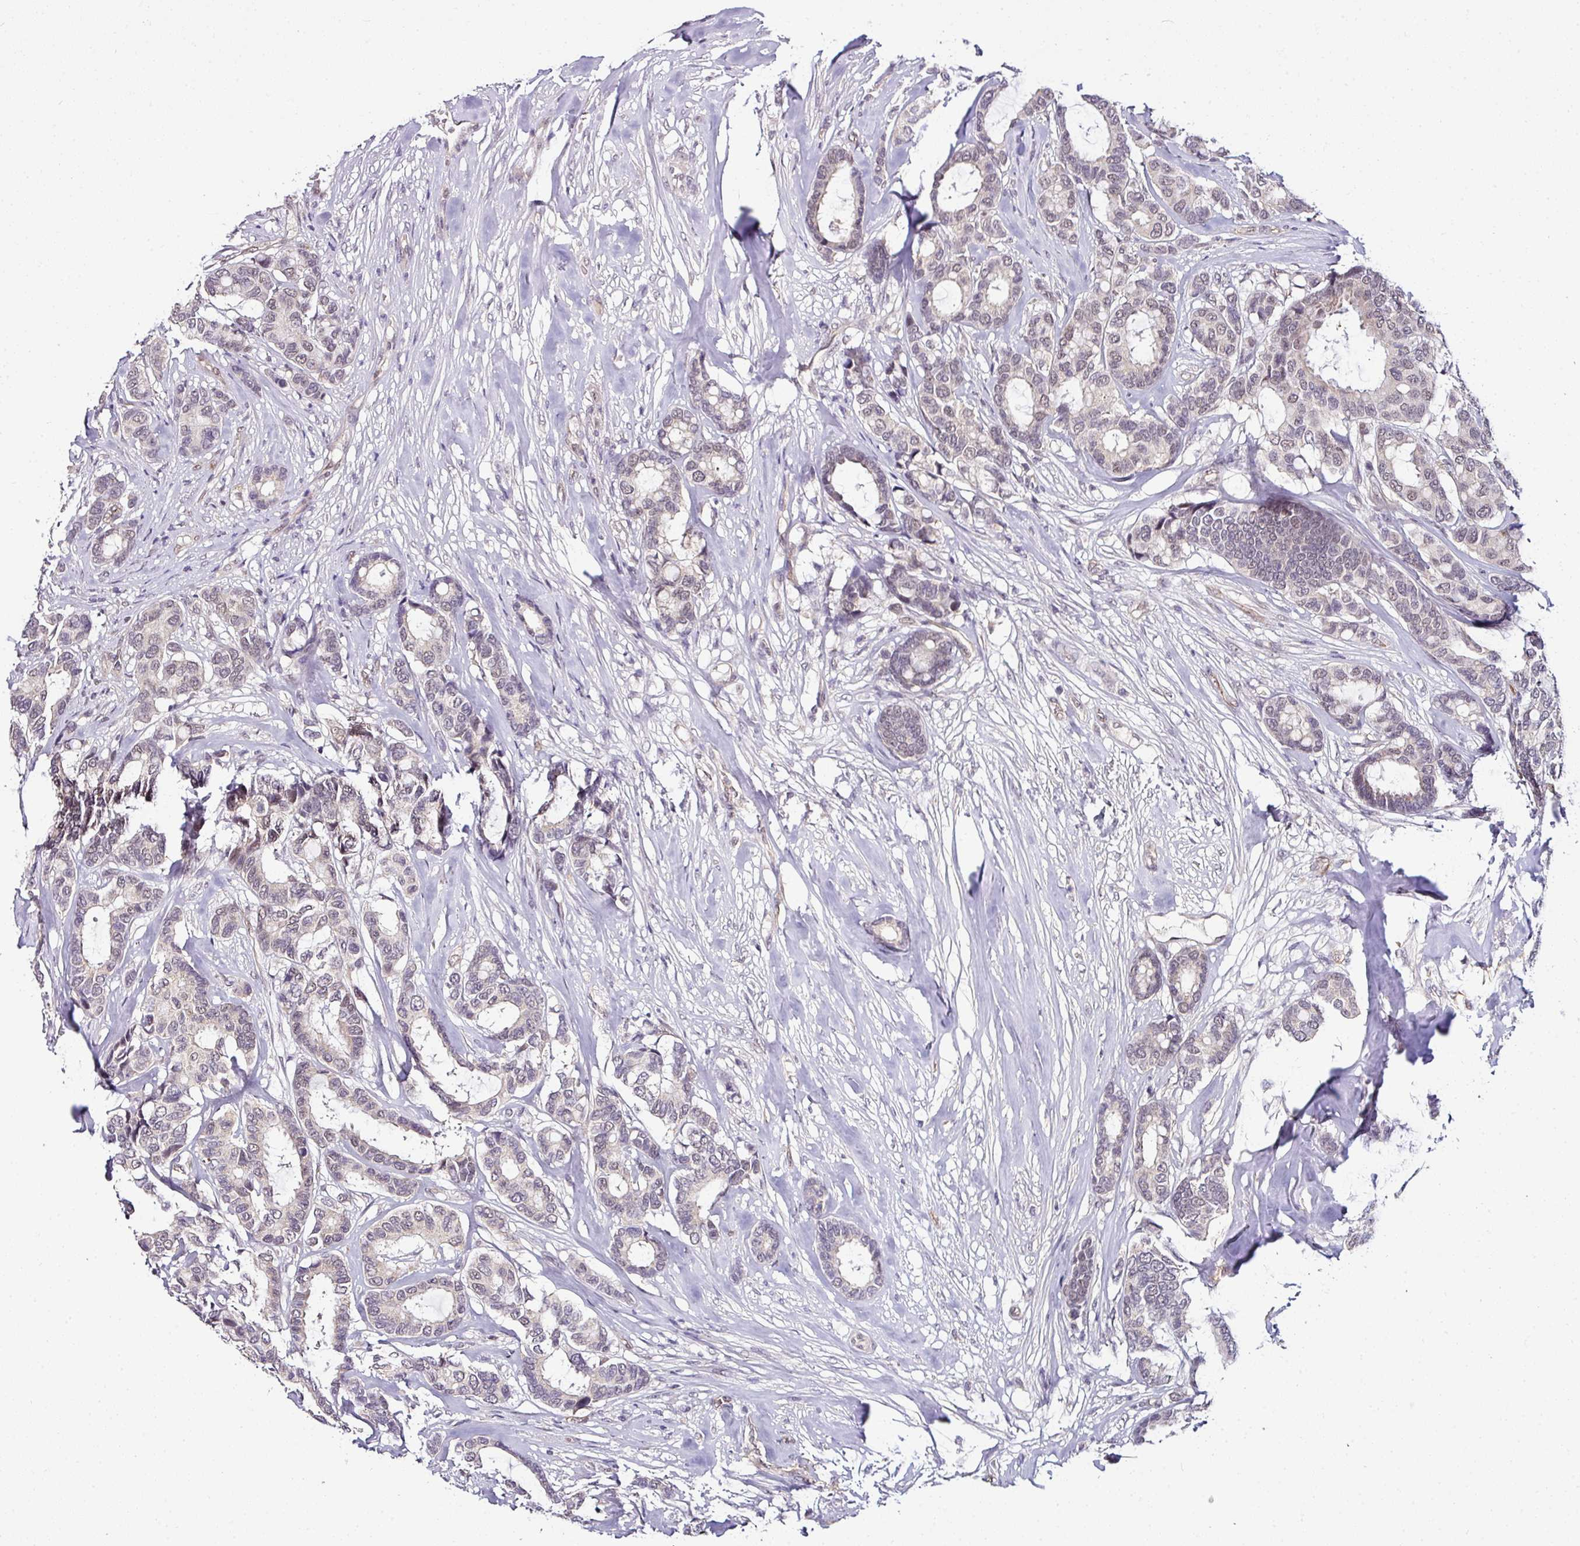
{"staining": {"intensity": "negative", "quantity": "none", "location": "none"}, "tissue": "breast cancer", "cell_type": "Tumor cells", "image_type": "cancer", "snomed": [{"axis": "morphology", "description": "Duct carcinoma"}, {"axis": "topography", "description": "Breast"}], "caption": "A micrograph of human infiltrating ductal carcinoma (breast) is negative for staining in tumor cells.", "gene": "NAPSA", "patient": {"sex": "female", "age": 87}}